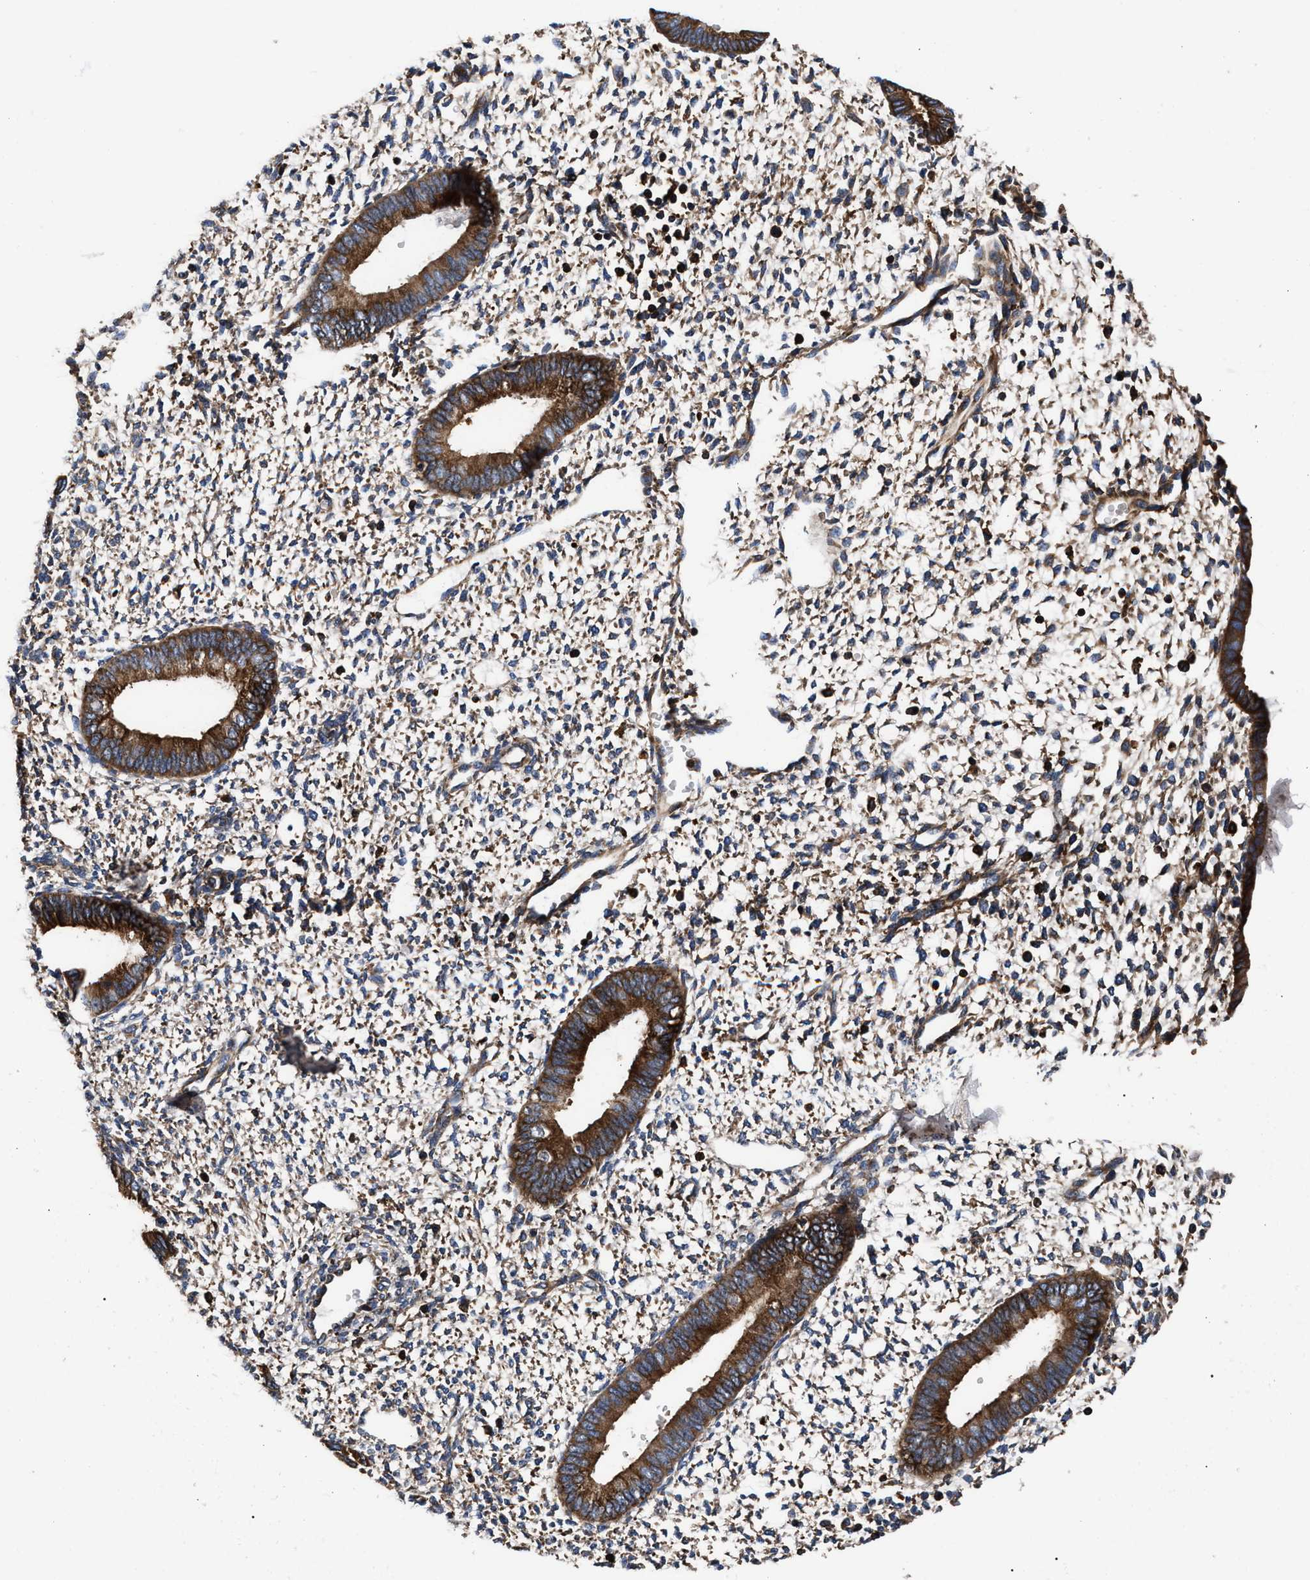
{"staining": {"intensity": "moderate", "quantity": "25%-75%", "location": "cytoplasmic/membranous"}, "tissue": "endometrium", "cell_type": "Cells in endometrial stroma", "image_type": "normal", "snomed": [{"axis": "morphology", "description": "Normal tissue, NOS"}, {"axis": "topography", "description": "Endometrium"}], "caption": "DAB immunohistochemical staining of benign human endometrium shows moderate cytoplasmic/membranous protein staining in about 25%-75% of cells in endometrial stroma. (Stains: DAB in brown, nuclei in blue, Microscopy: brightfield microscopy at high magnification).", "gene": "ENSG00000286112", "patient": {"sex": "female", "age": 46}}